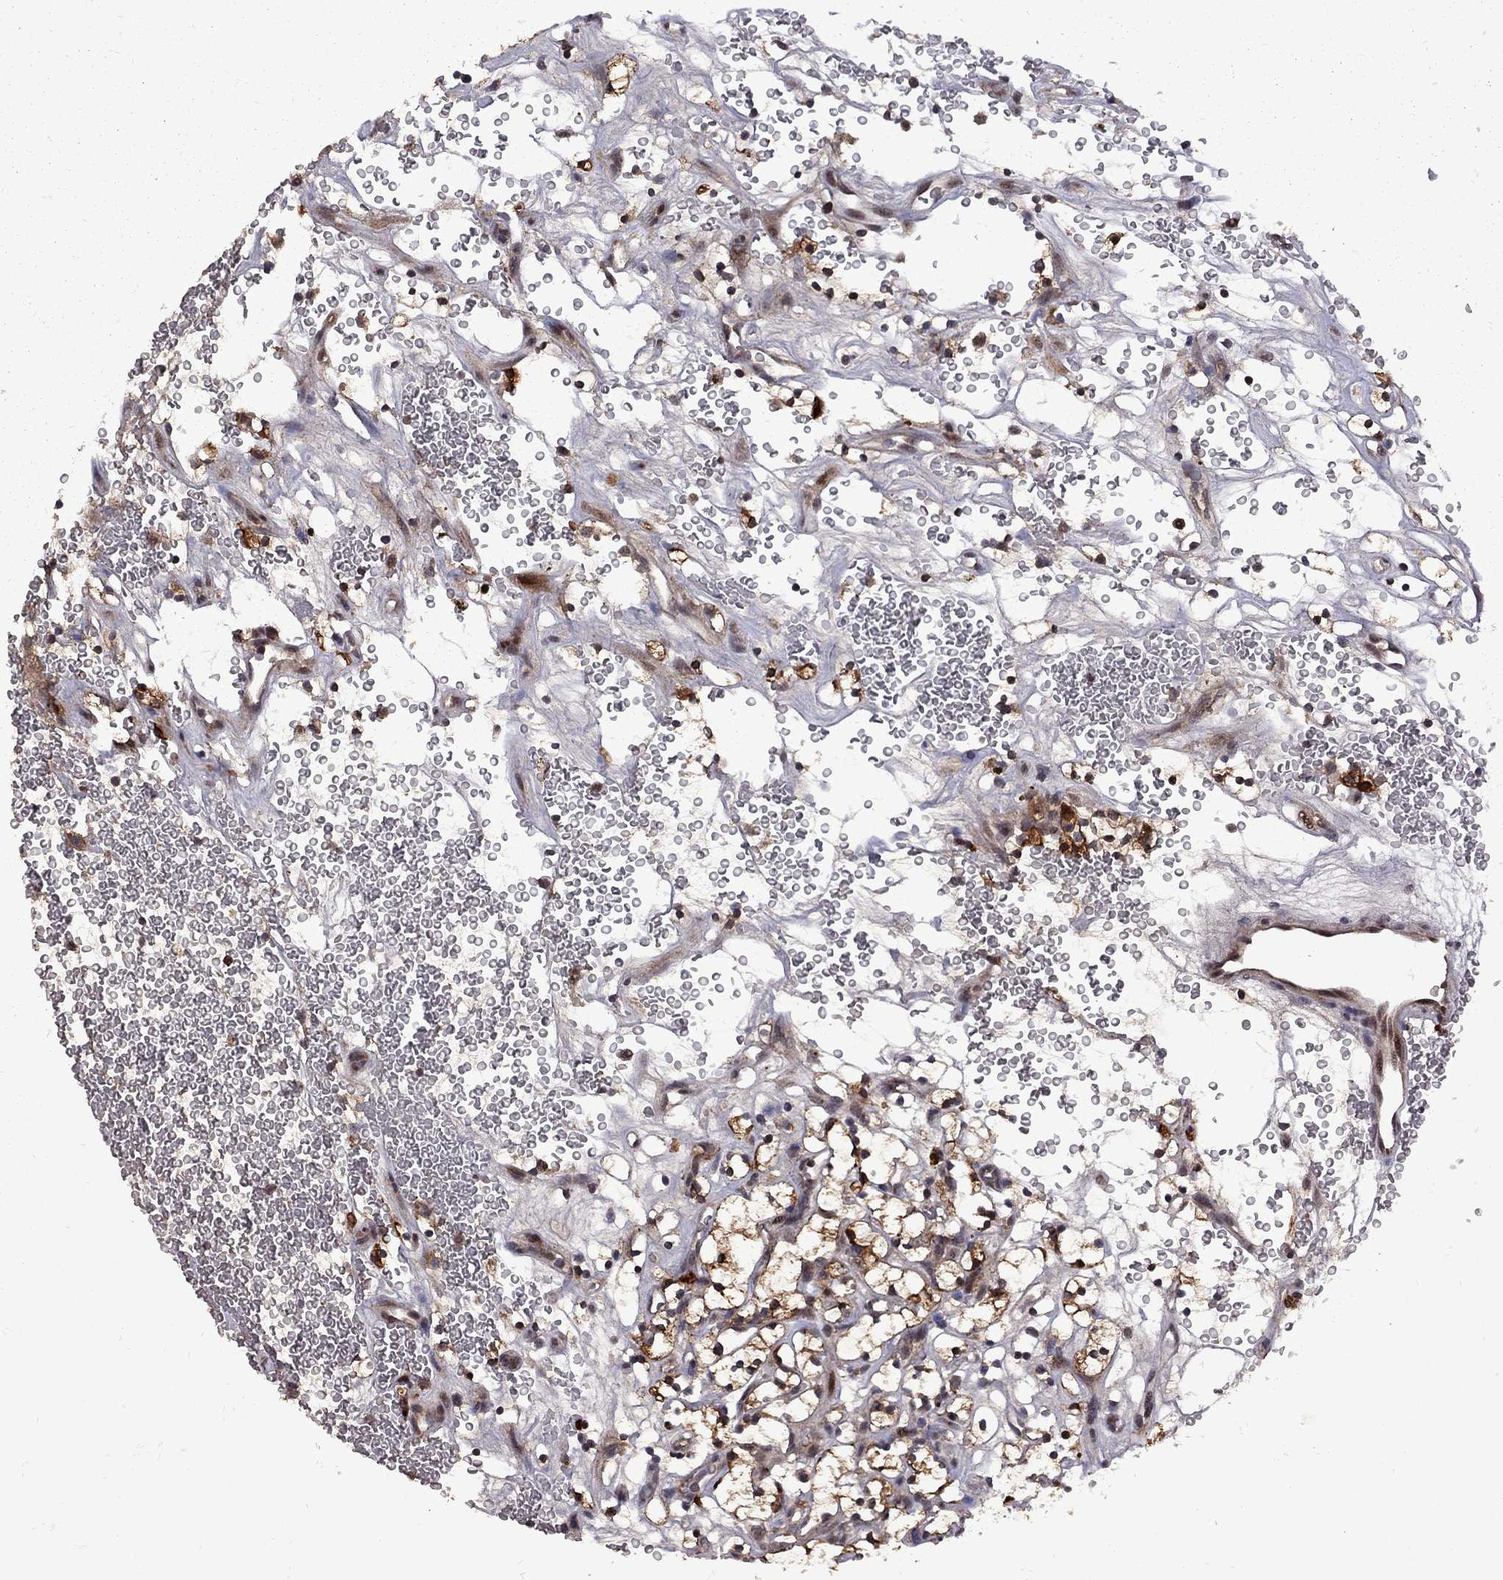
{"staining": {"intensity": "strong", "quantity": ">75%", "location": "cytoplasmic/membranous"}, "tissue": "renal cancer", "cell_type": "Tumor cells", "image_type": "cancer", "snomed": [{"axis": "morphology", "description": "Adenocarcinoma, NOS"}, {"axis": "topography", "description": "Kidney"}], "caption": "The histopathology image demonstrates immunohistochemical staining of adenocarcinoma (renal). There is strong cytoplasmic/membranous positivity is identified in about >75% of tumor cells.", "gene": "IPP", "patient": {"sex": "female", "age": 64}}